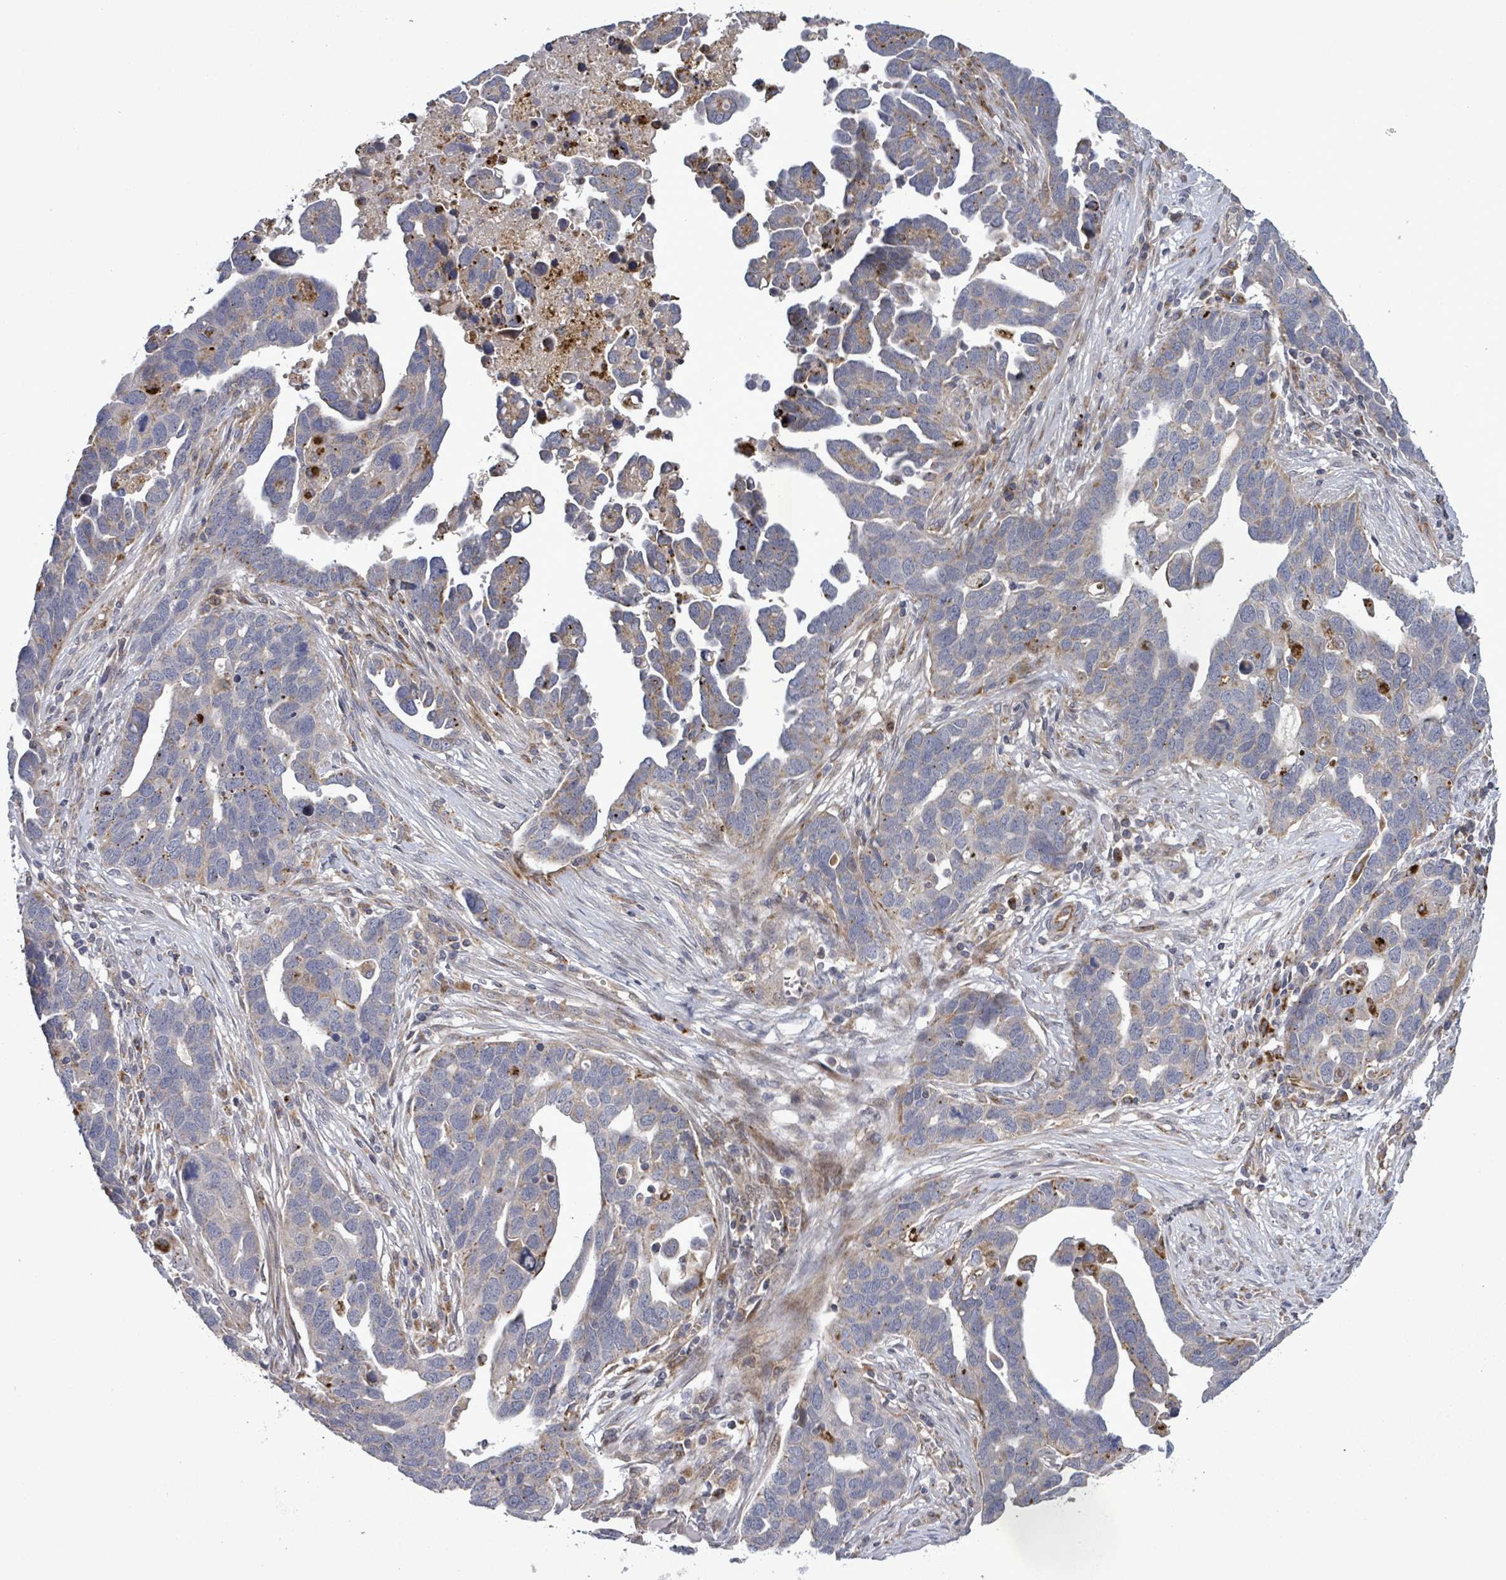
{"staining": {"intensity": "moderate", "quantity": "<25%", "location": "cytoplasmic/membranous"}, "tissue": "ovarian cancer", "cell_type": "Tumor cells", "image_type": "cancer", "snomed": [{"axis": "morphology", "description": "Cystadenocarcinoma, serous, NOS"}, {"axis": "topography", "description": "Ovary"}], "caption": "Ovarian cancer stained for a protein (brown) exhibits moderate cytoplasmic/membranous positive expression in about <25% of tumor cells.", "gene": "DIPK2A", "patient": {"sex": "female", "age": 54}}